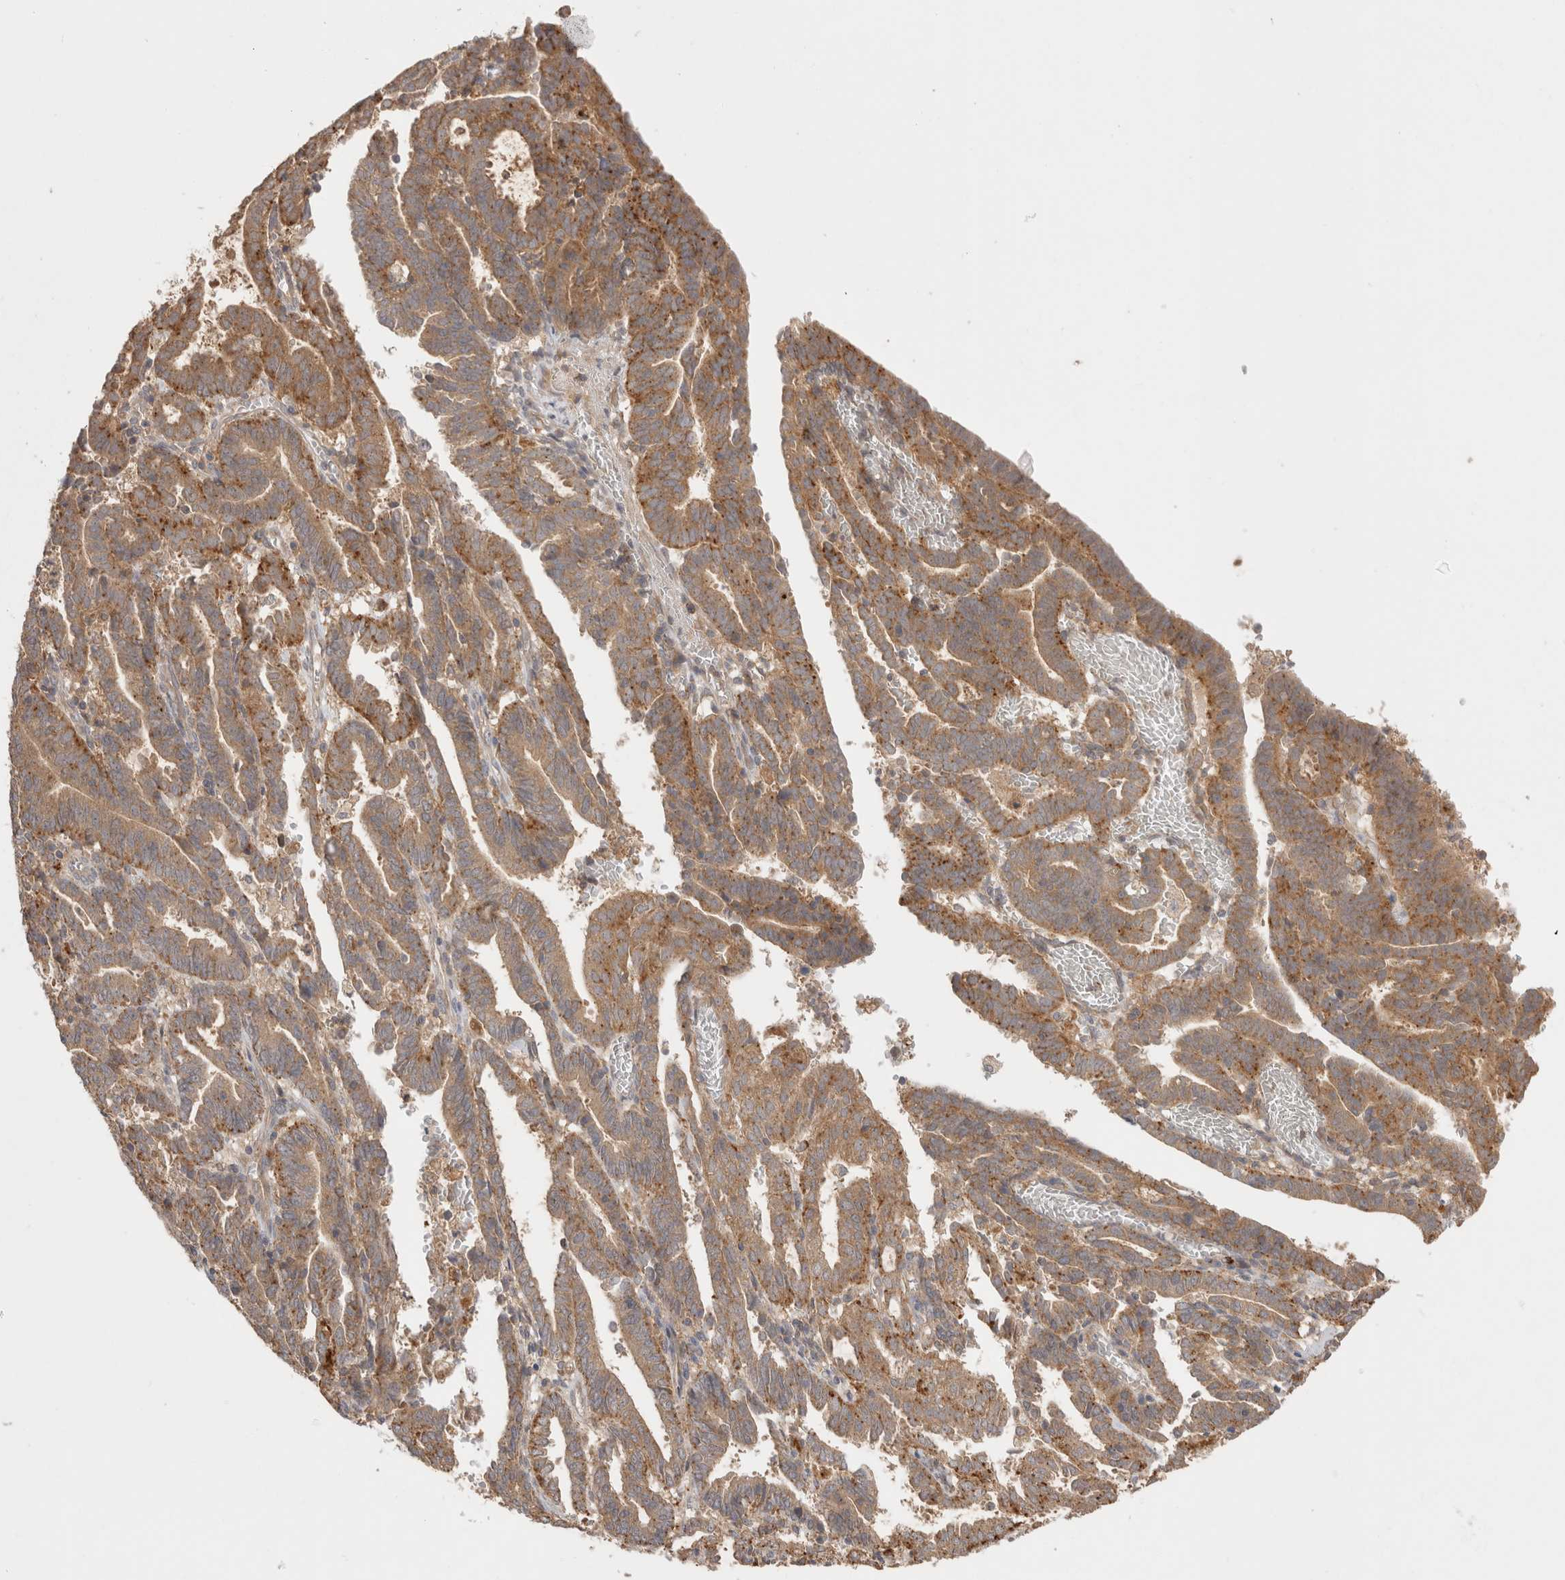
{"staining": {"intensity": "moderate", "quantity": ">75%", "location": "cytoplasmic/membranous"}, "tissue": "endometrial cancer", "cell_type": "Tumor cells", "image_type": "cancer", "snomed": [{"axis": "morphology", "description": "Adenocarcinoma, NOS"}, {"axis": "topography", "description": "Uterus"}], "caption": "Protein expression analysis of human endometrial adenocarcinoma reveals moderate cytoplasmic/membranous staining in about >75% of tumor cells.", "gene": "VPS28", "patient": {"sex": "female", "age": 83}}